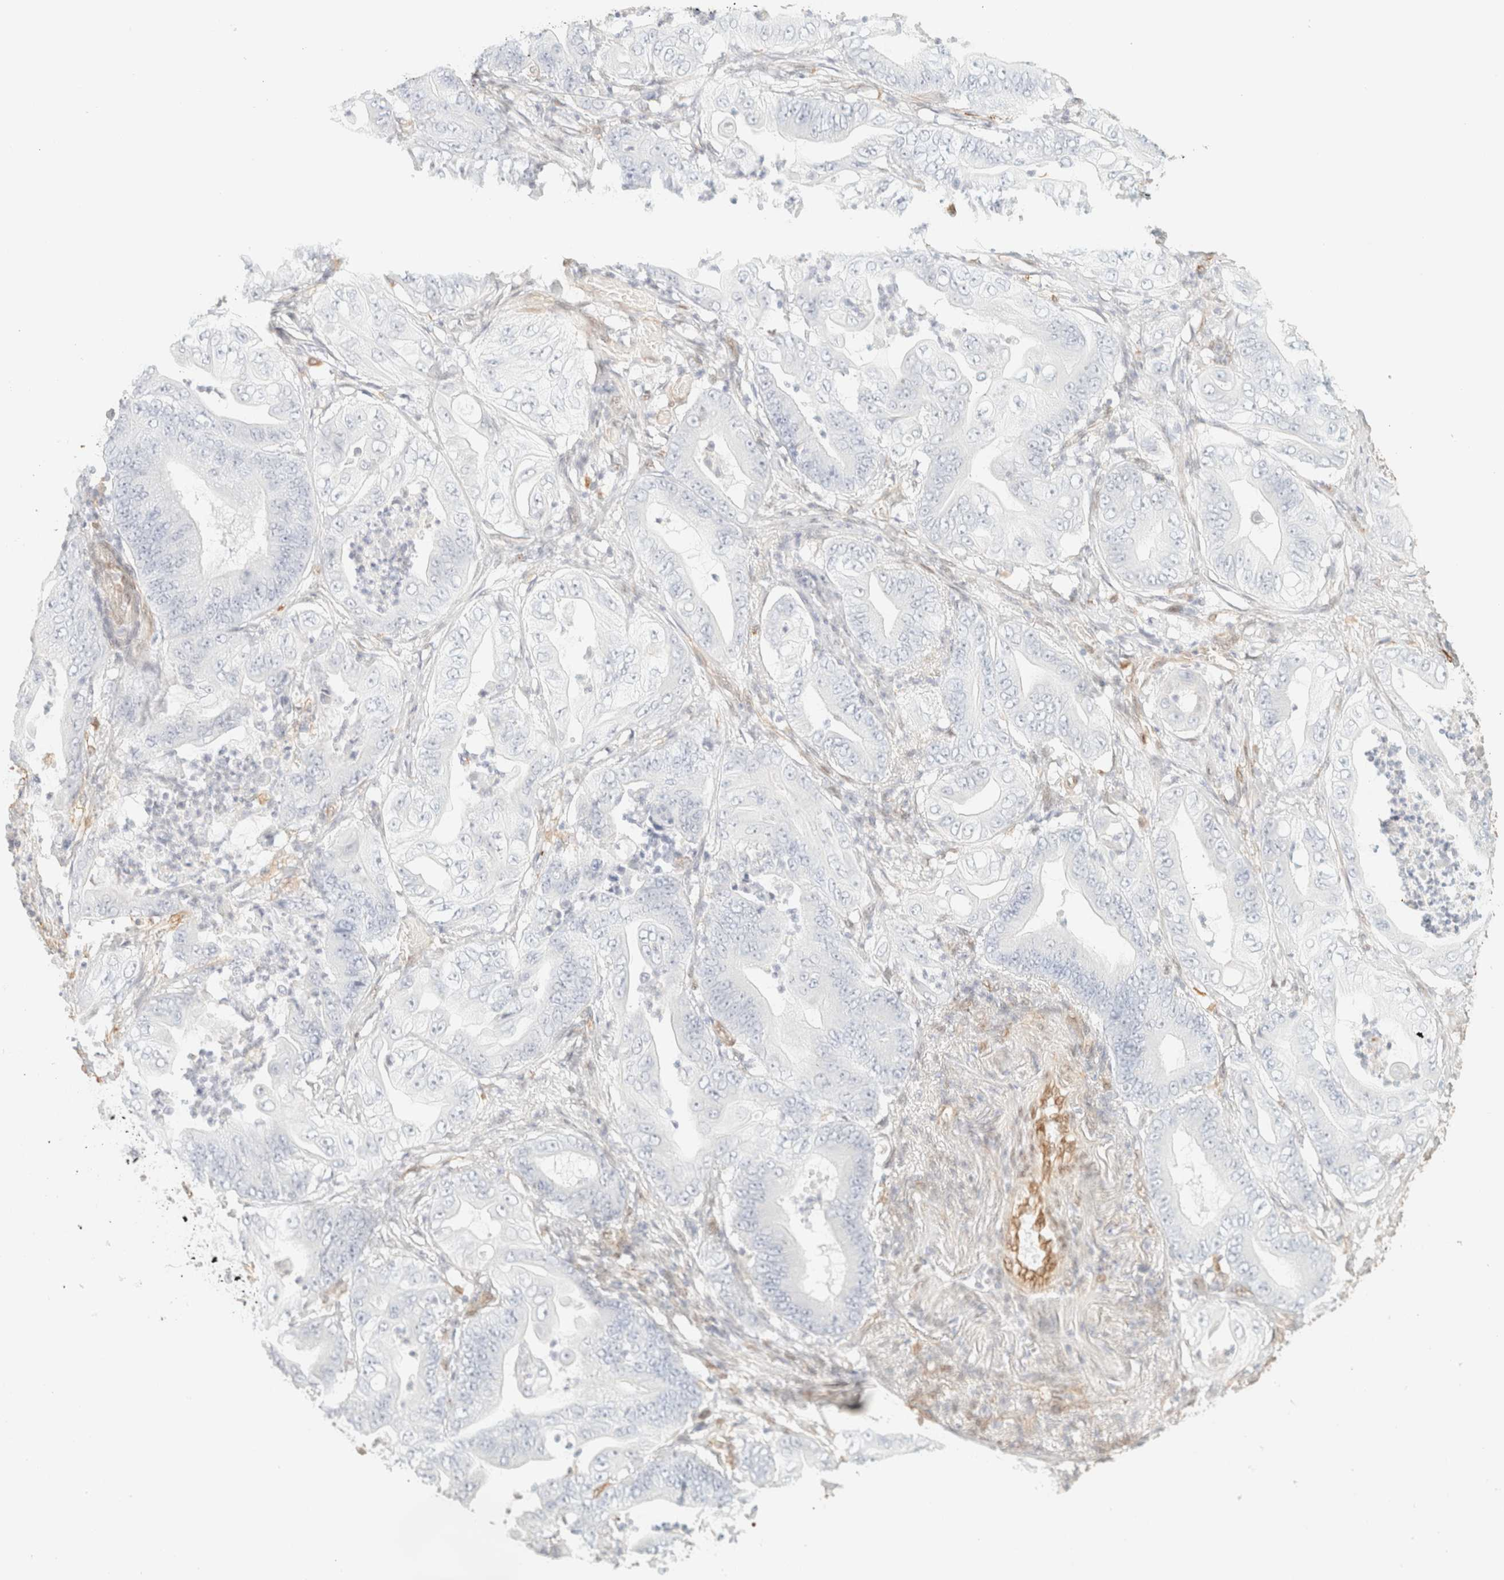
{"staining": {"intensity": "negative", "quantity": "none", "location": "none"}, "tissue": "stomach cancer", "cell_type": "Tumor cells", "image_type": "cancer", "snomed": [{"axis": "morphology", "description": "Adenocarcinoma, NOS"}, {"axis": "topography", "description": "Stomach"}], "caption": "This is a photomicrograph of immunohistochemistry (IHC) staining of adenocarcinoma (stomach), which shows no expression in tumor cells.", "gene": "ZSCAN18", "patient": {"sex": "female", "age": 73}}